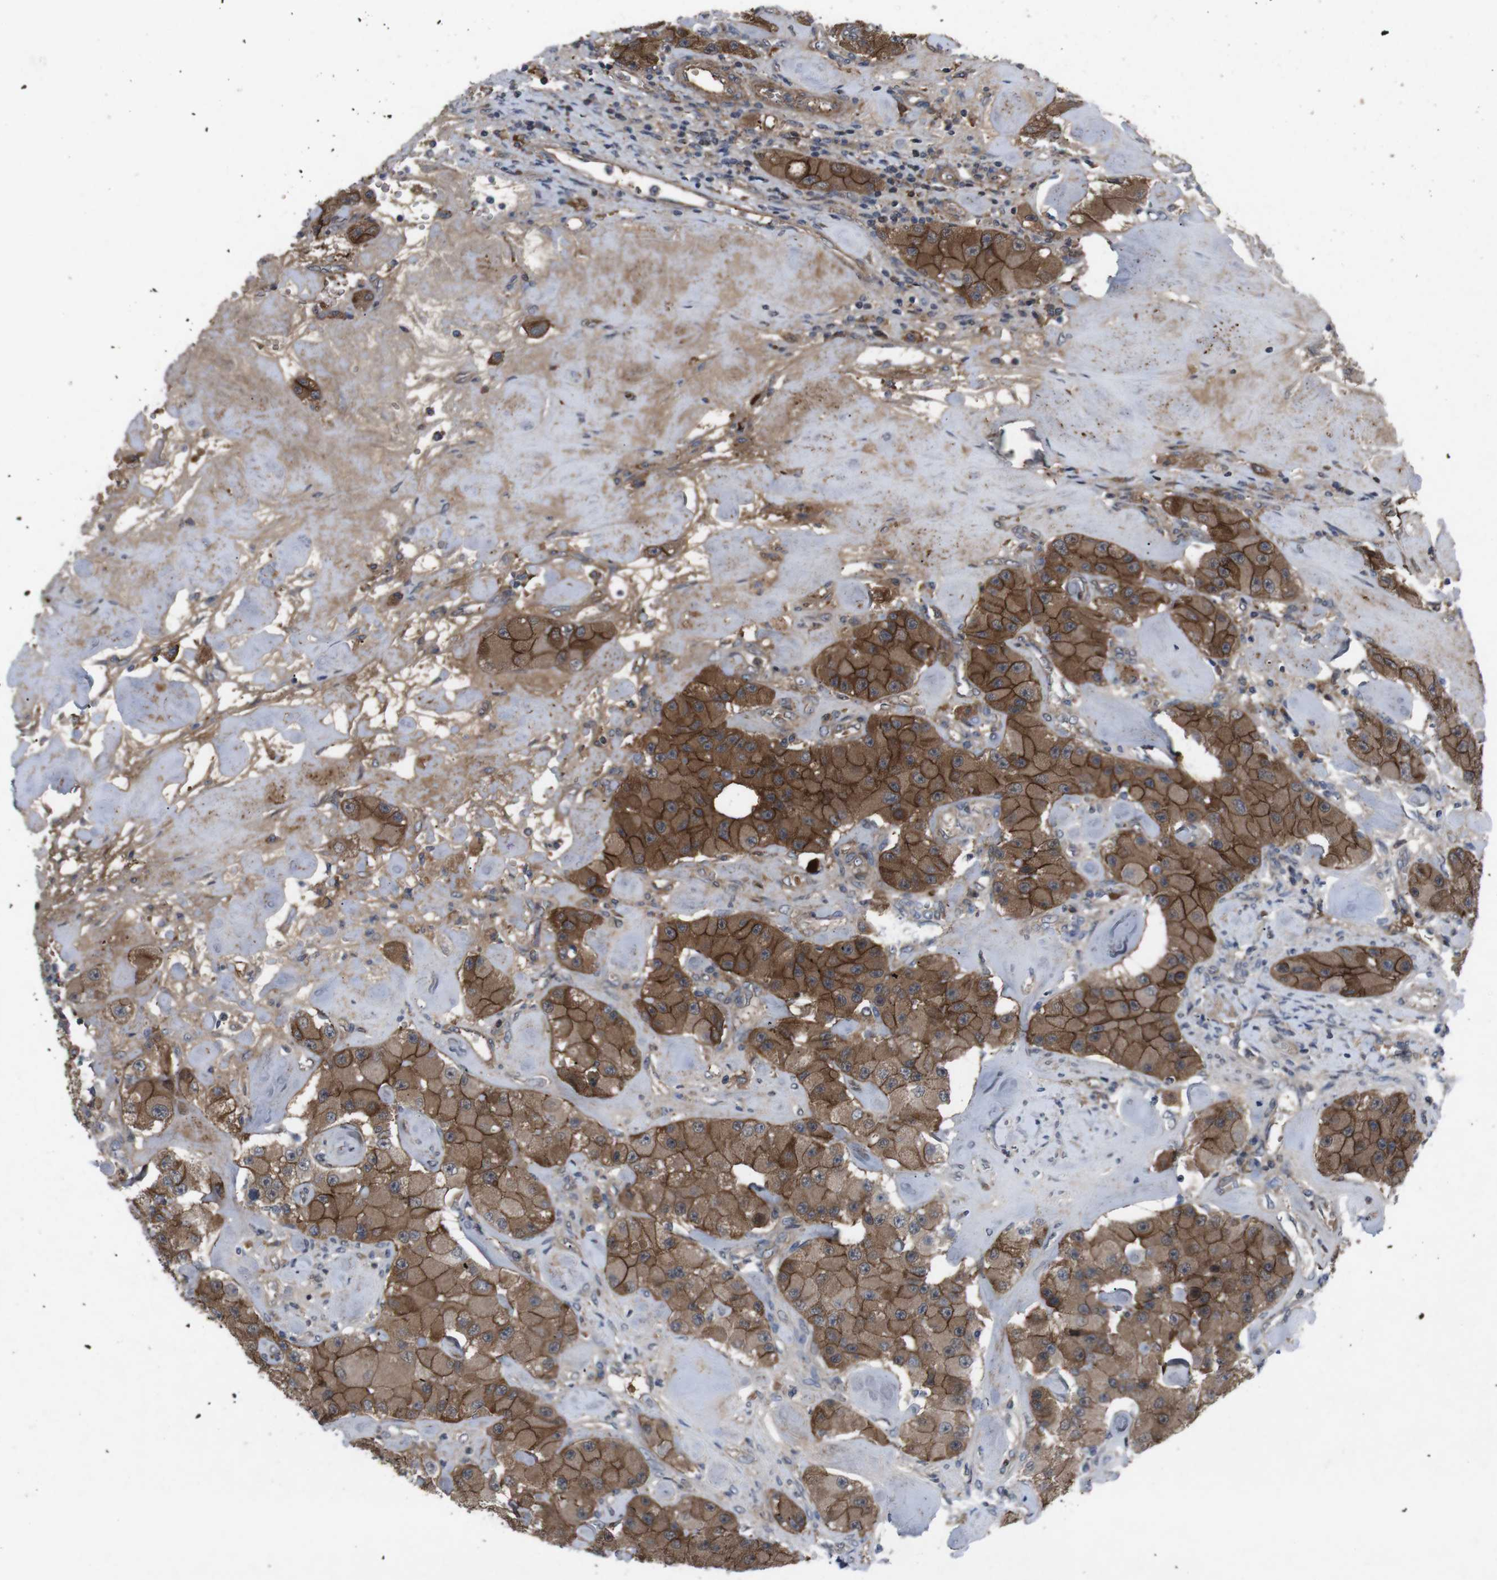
{"staining": {"intensity": "moderate", "quantity": ">75%", "location": "cytoplasmic/membranous"}, "tissue": "carcinoid", "cell_type": "Tumor cells", "image_type": "cancer", "snomed": [{"axis": "morphology", "description": "Carcinoid, malignant, NOS"}, {"axis": "topography", "description": "Pancreas"}], "caption": "Malignant carcinoid was stained to show a protein in brown. There is medium levels of moderate cytoplasmic/membranous expression in about >75% of tumor cells.", "gene": "SPTB", "patient": {"sex": "male", "age": 41}}